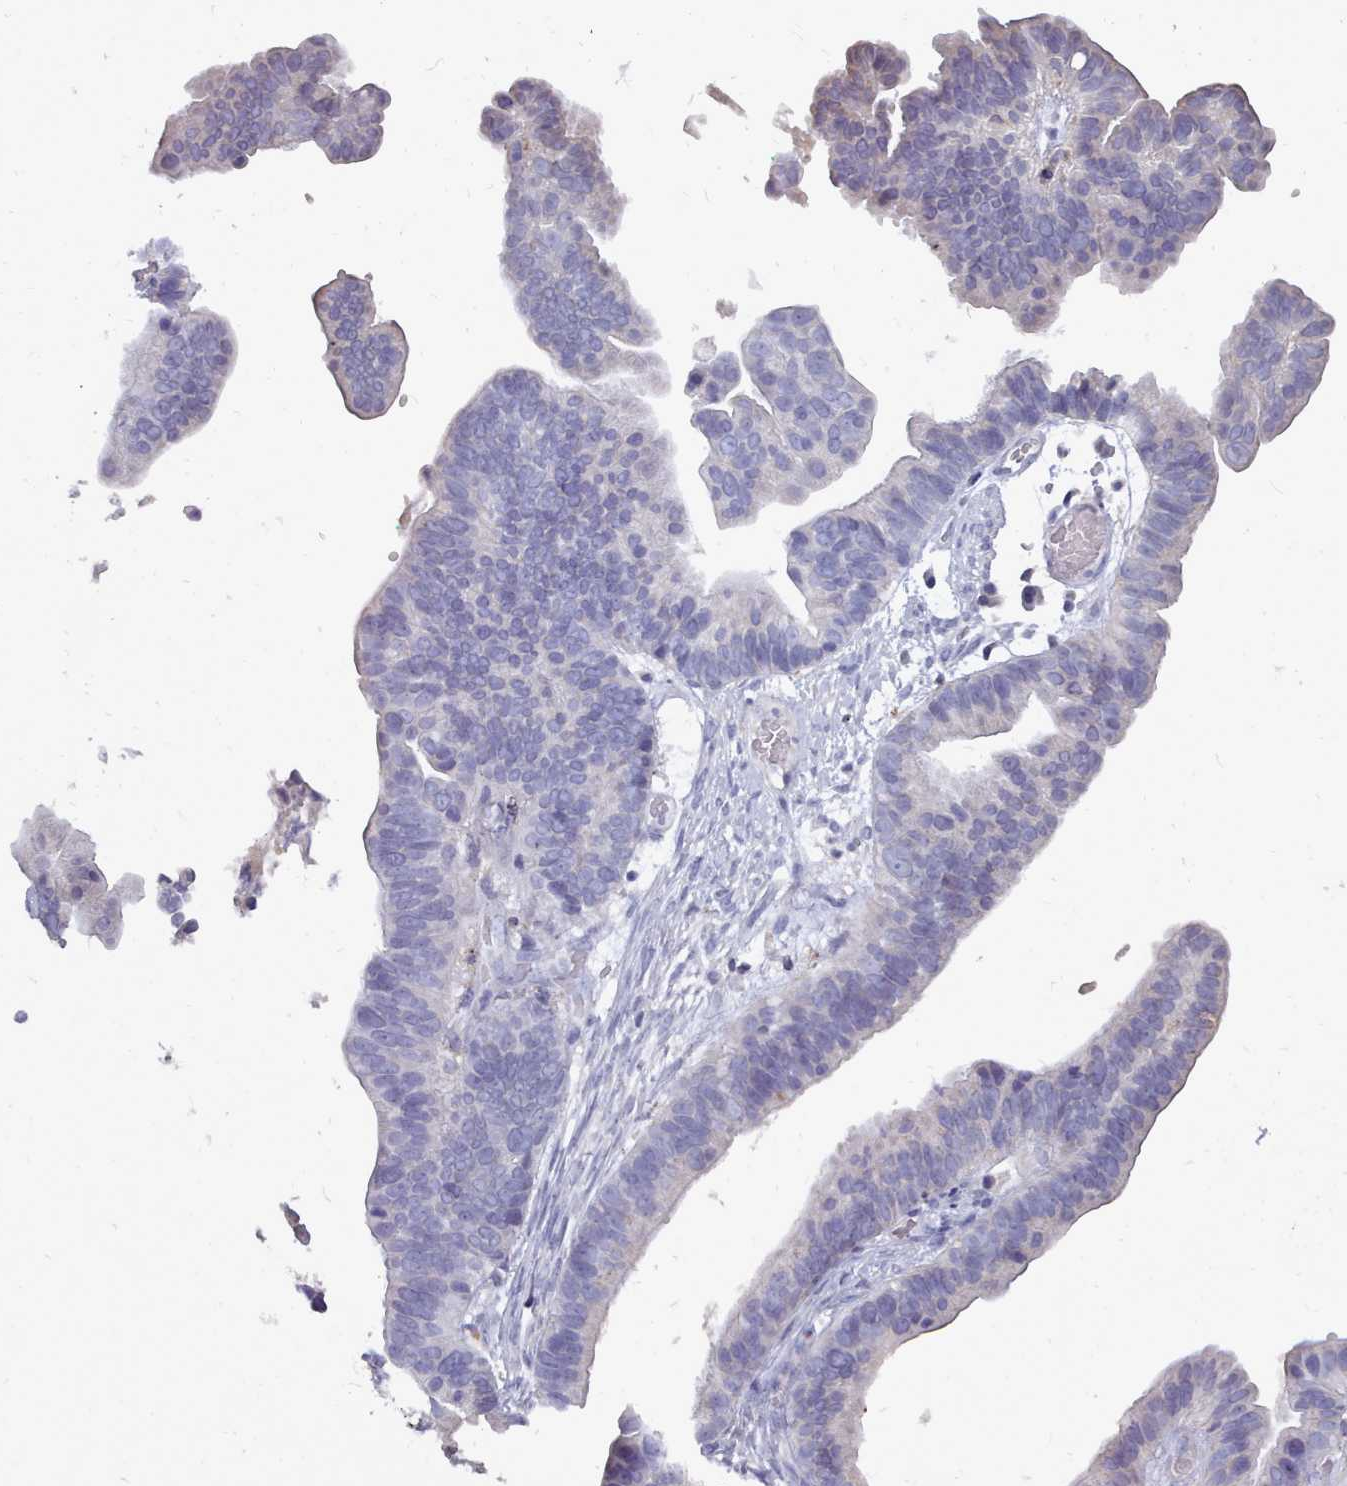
{"staining": {"intensity": "negative", "quantity": "none", "location": "none"}, "tissue": "ovarian cancer", "cell_type": "Tumor cells", "image_type": "cancer", "snomed": [{"axis": "morphology", "description": "Cystadenocarcinoma, serous, NOS"}, {"axis": "topography", "description": "Ovary"}], "caption": "An image of serous cystadenocarcinoma (ovarian) stained for a protein shows no brown staining in tumor cells.", "gene": "OTULINL", "patient": {"sex": "female", "age": 56}}